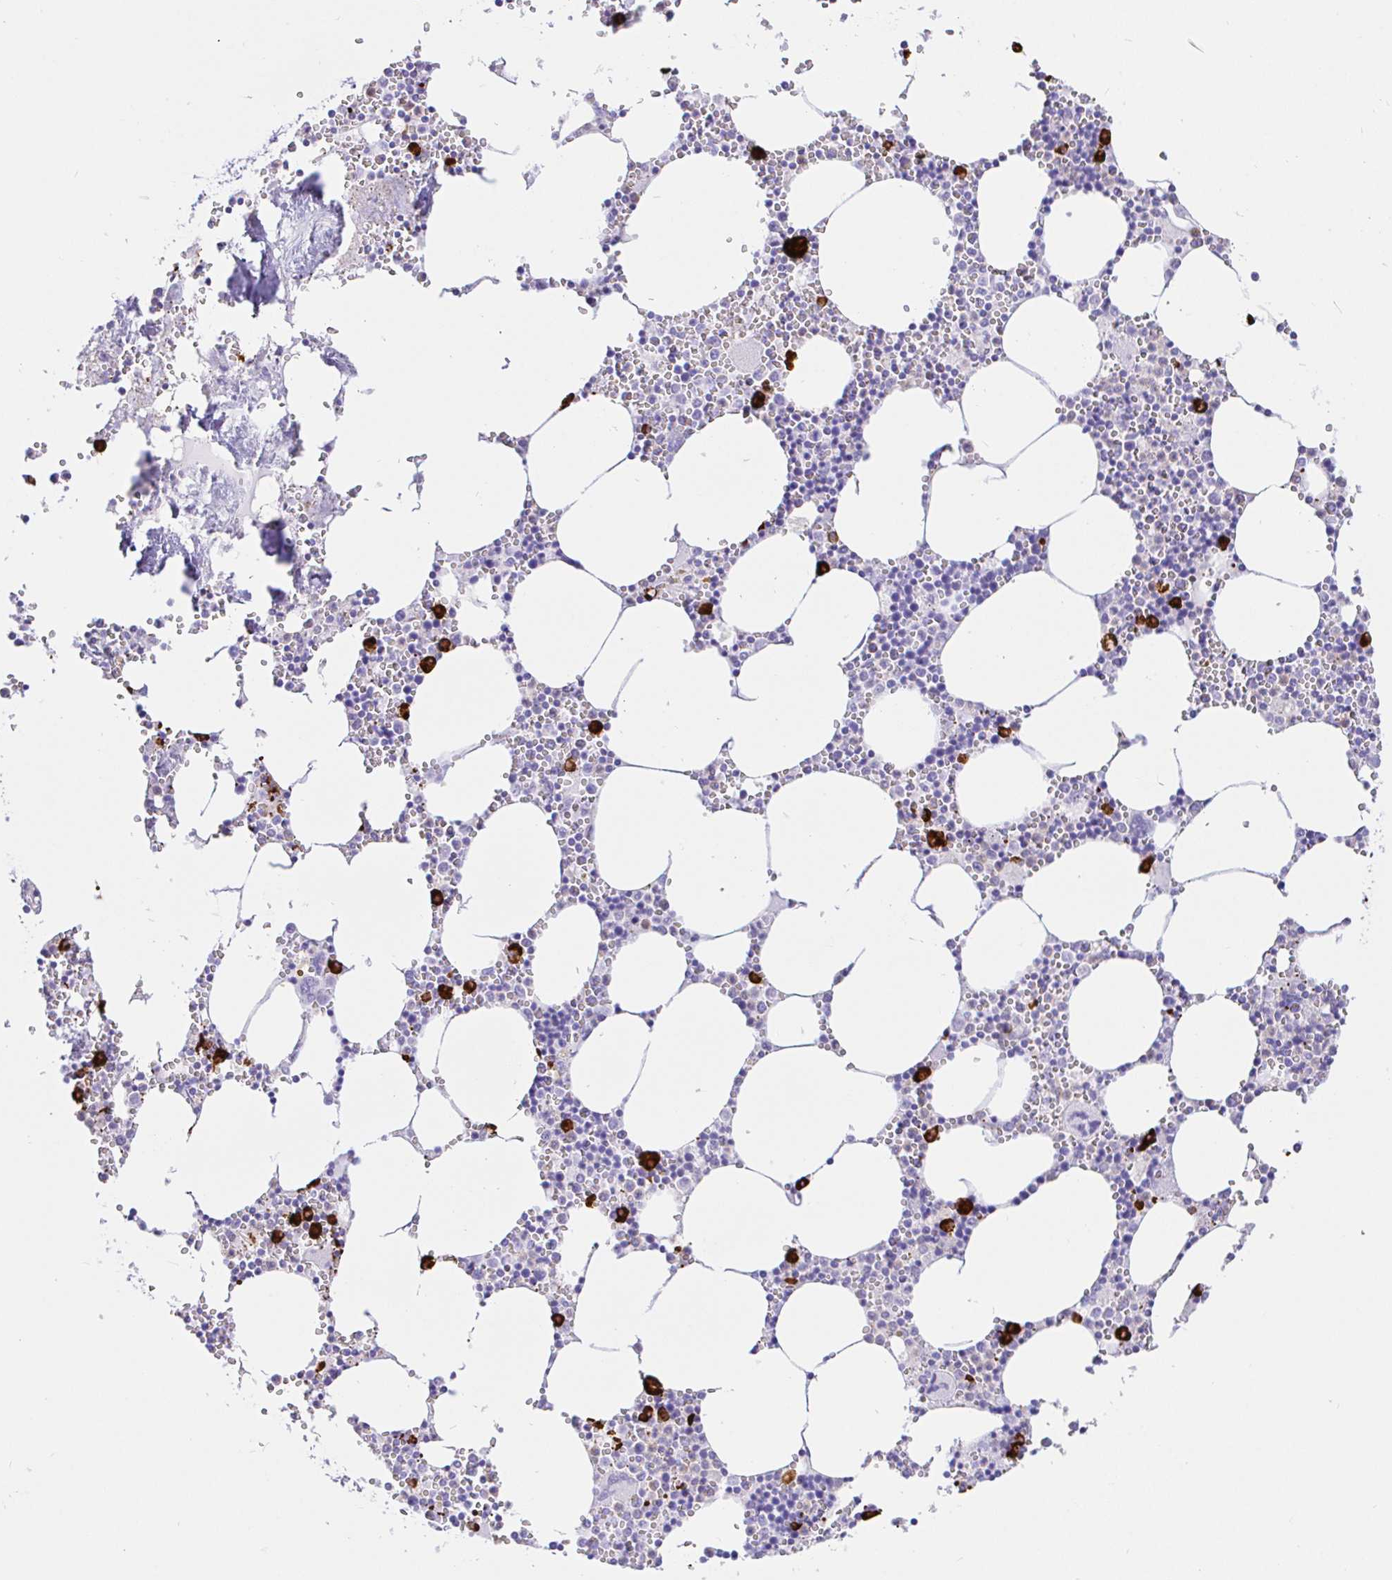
{"staining": {"intensity": "strong", "quantity": "<25%", "location": "cytoplasmic/membranous"}, "tissue": "bone marrow", "cell_type": "Hematopoietic cells", "image_type": "normal", "snomed": [{"axis": "morphology", "description": "Normal tissue, NOS"}, {"axis": "topography", "description": "Bone marrow"}], "caption": "Bone marrow was stained to show a protein in brown. There is medium levels of strong cytoplasmic/membranous positivity in approximately <25% of hematopoietic cells. The staining is performed using DAB (3,3'-diaminobenzidine) brown chromogen to label protein expression. The nuclei are counter-stained blue using hematoxylin.", "gene": "CCDC62", "patient": {"sex": "male", "age": 54}}